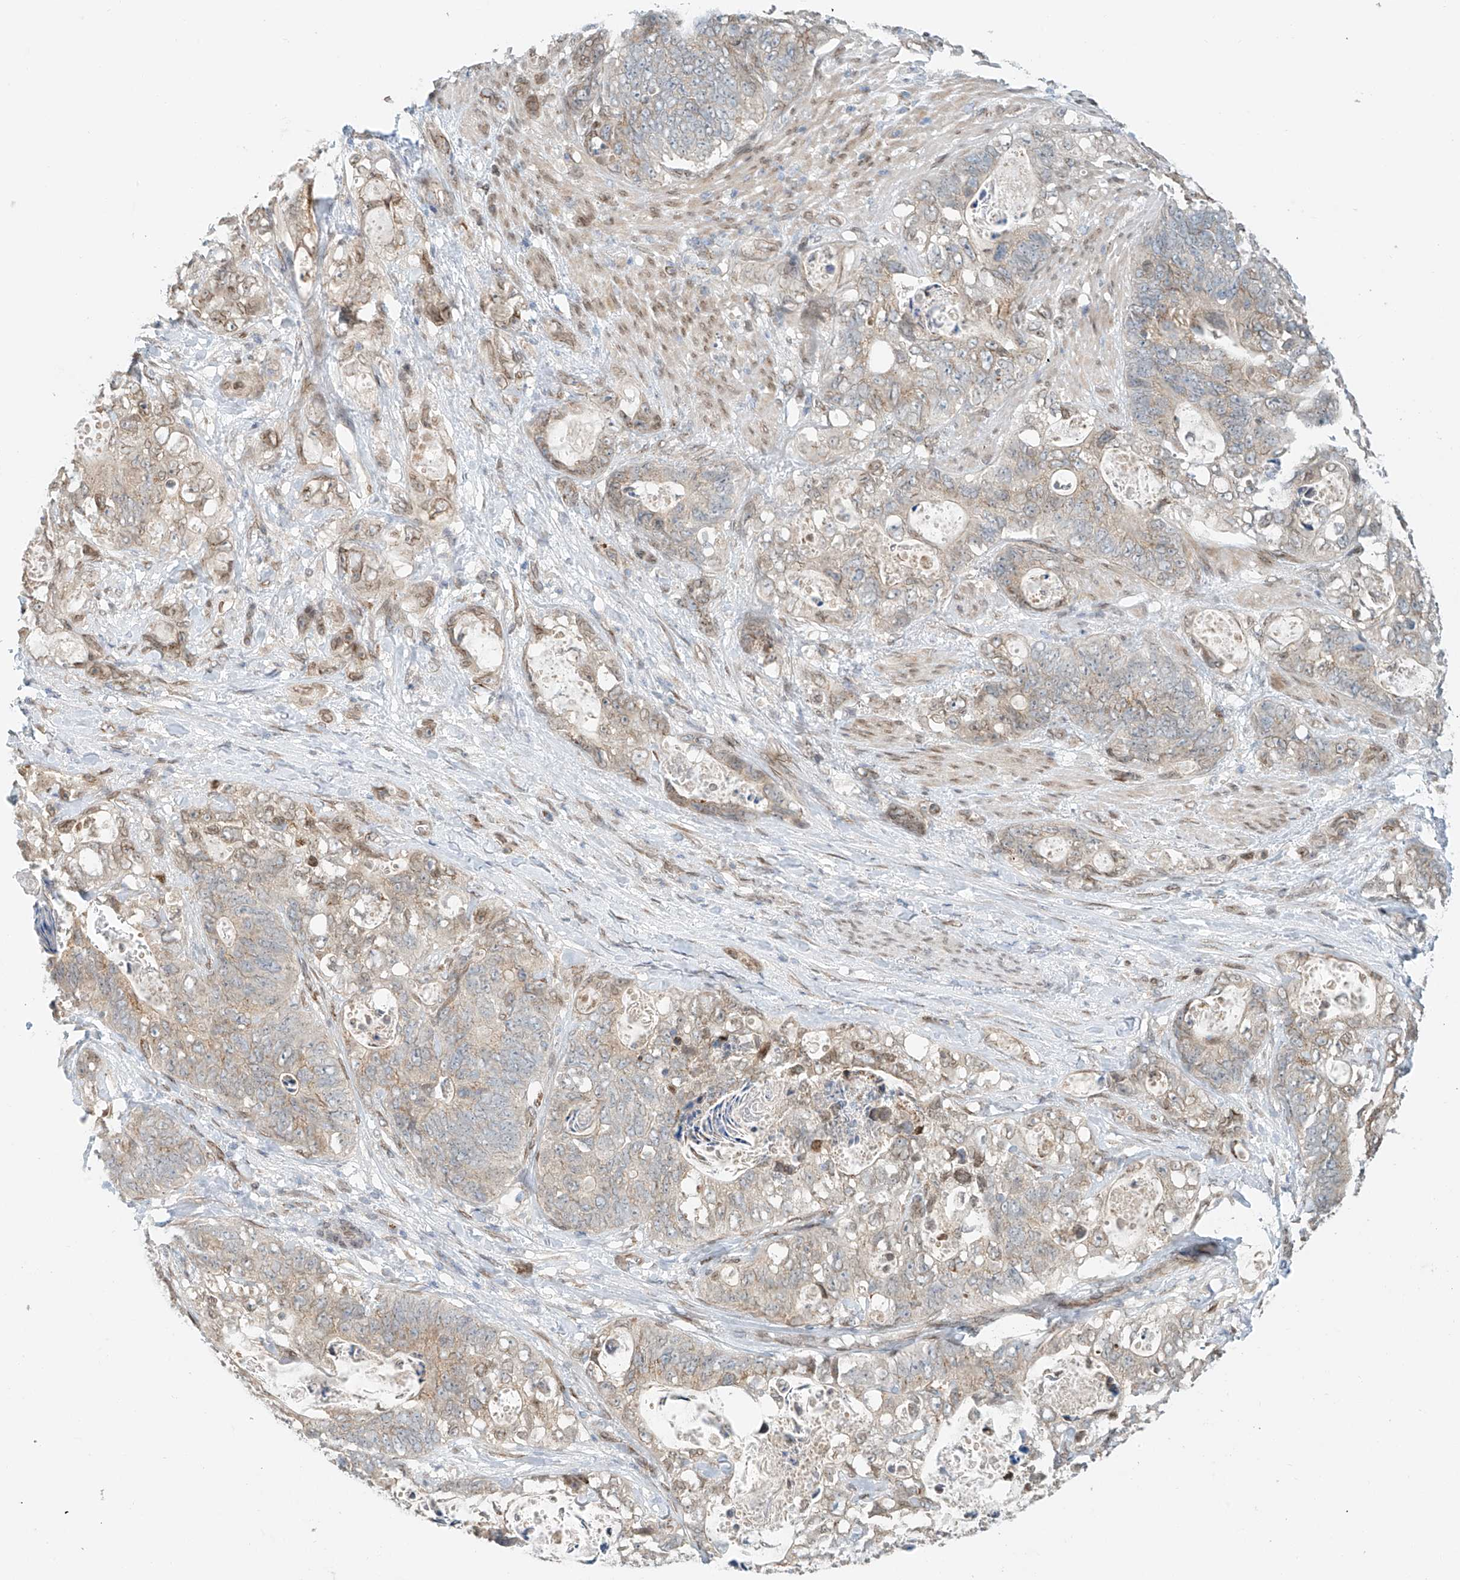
{"staining": {"intensity": "weak", "quantity": "25%-75%", "location": "cytoplasmic/membranous"}, "tissue": "stomach cancer", "cell_type": "Tumor cells", "image_type": "cancer", "snomed": [{"axis": "morphology", "description": "Normal tissue, NOS"}, {"axis": "morphology", "description": "Adenocarcinoma, NOS"}, {"axis": "topography", "description": "Stomach"}], "caption": "Weak cytoplasmic/membranous positivity for a protein is seen in approximately 25%-75% of tumor cells of stomach cancer (adenocarcinoma) using immunohistochemistry.", "gene": "STARD9", "patient": {"sex": "female", "age": 89}}